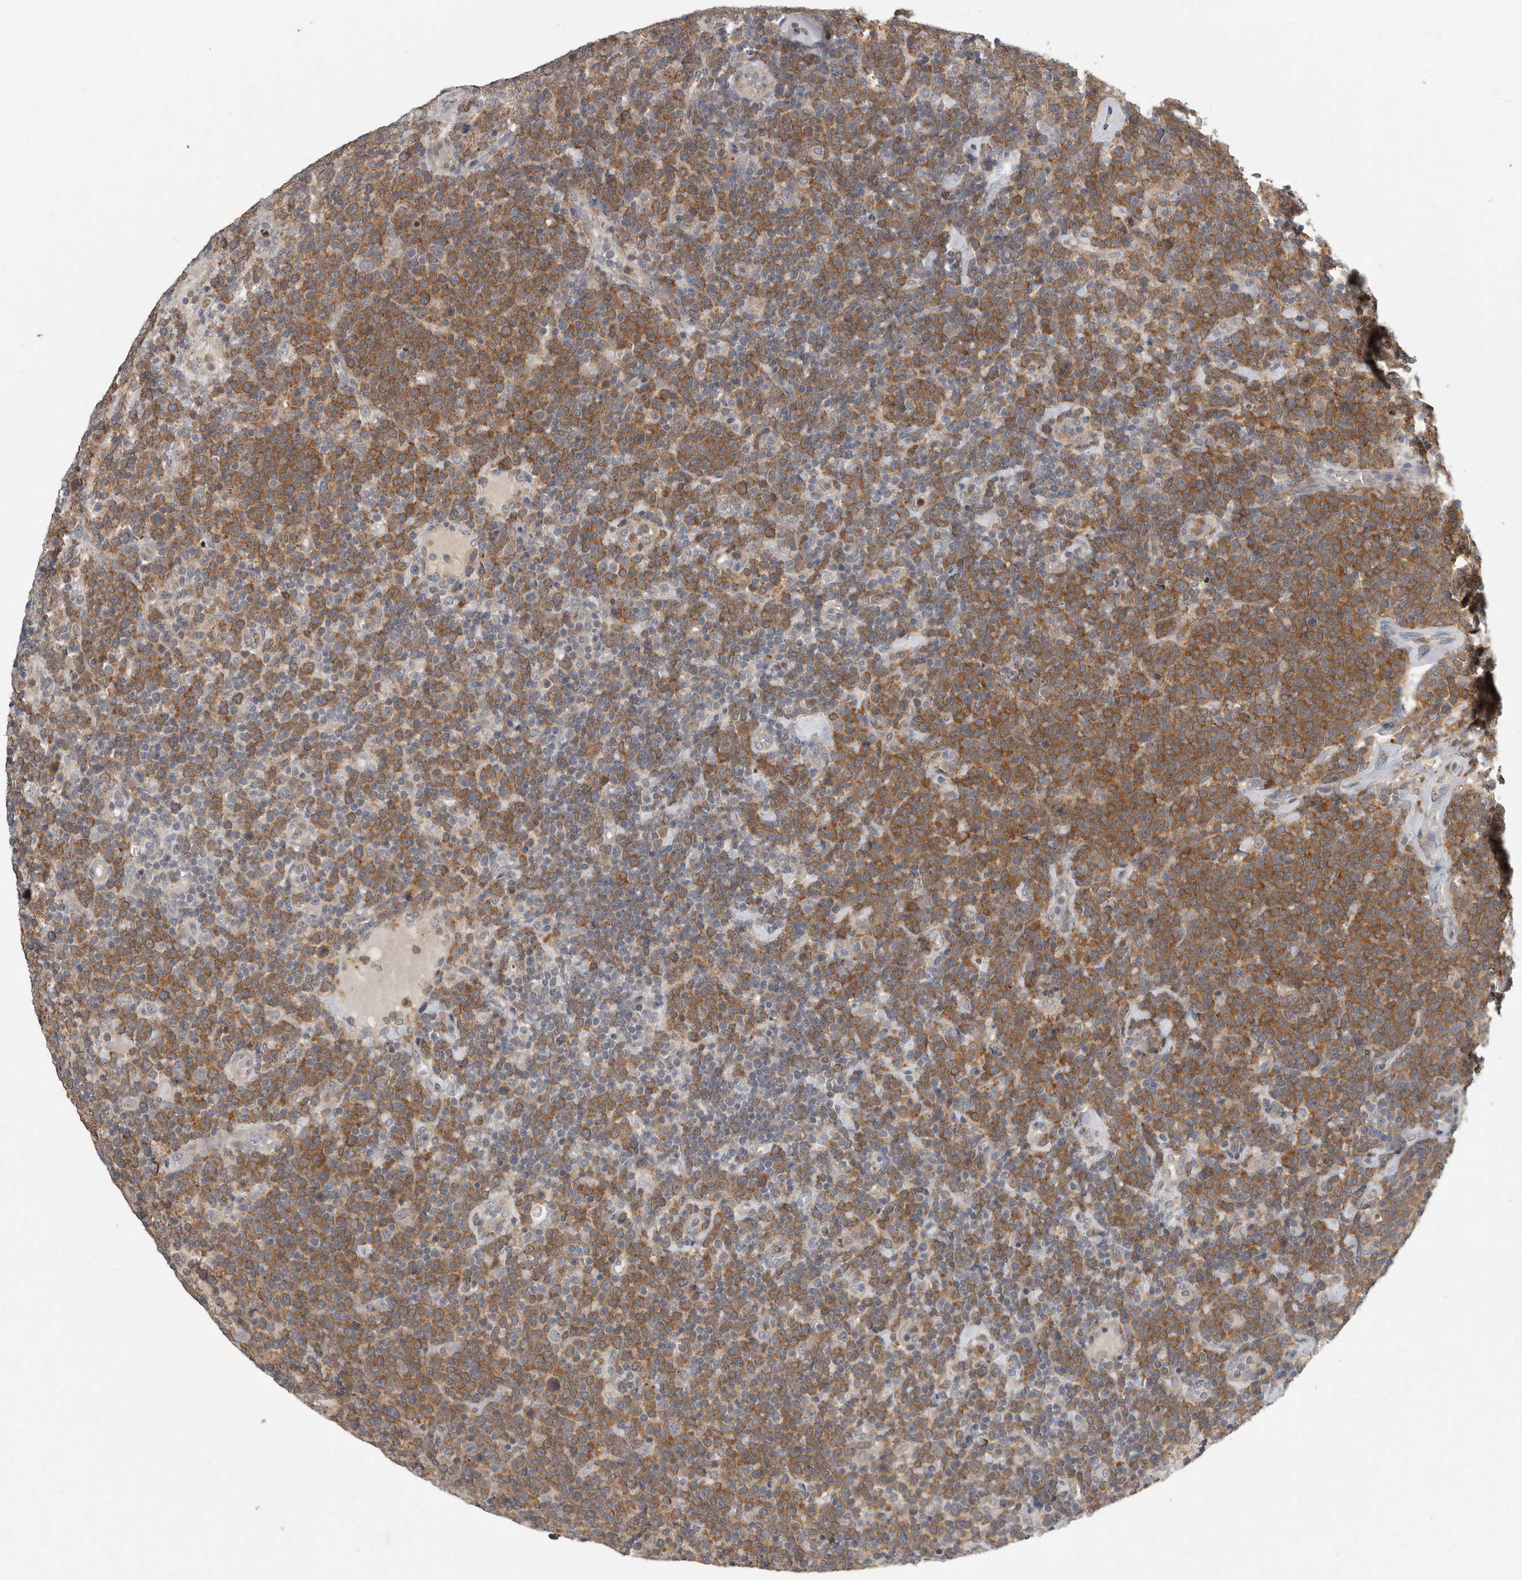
{"staining": {"intensity": "moderate", "quantity": ">75%", "location": "cytoplasmic/membranous"}, "tissue": "lymphoma", "cell_type": "Tumor cells", "image_type": "cancer", "snomed": [{"axis": "morphology", "description": "Malignant lymphoma, non-Hodgkin's type, High grade"}, {"axis": "topography", "description": "Lymph node"}], "caption": "A histopathology image of human lymphoma stained for a protein displays moderate cytoplasmic/membranous brown staining in tumor cells.", "gene": "RALGPS2", "patient": {"sex": "male", "age": 61}}